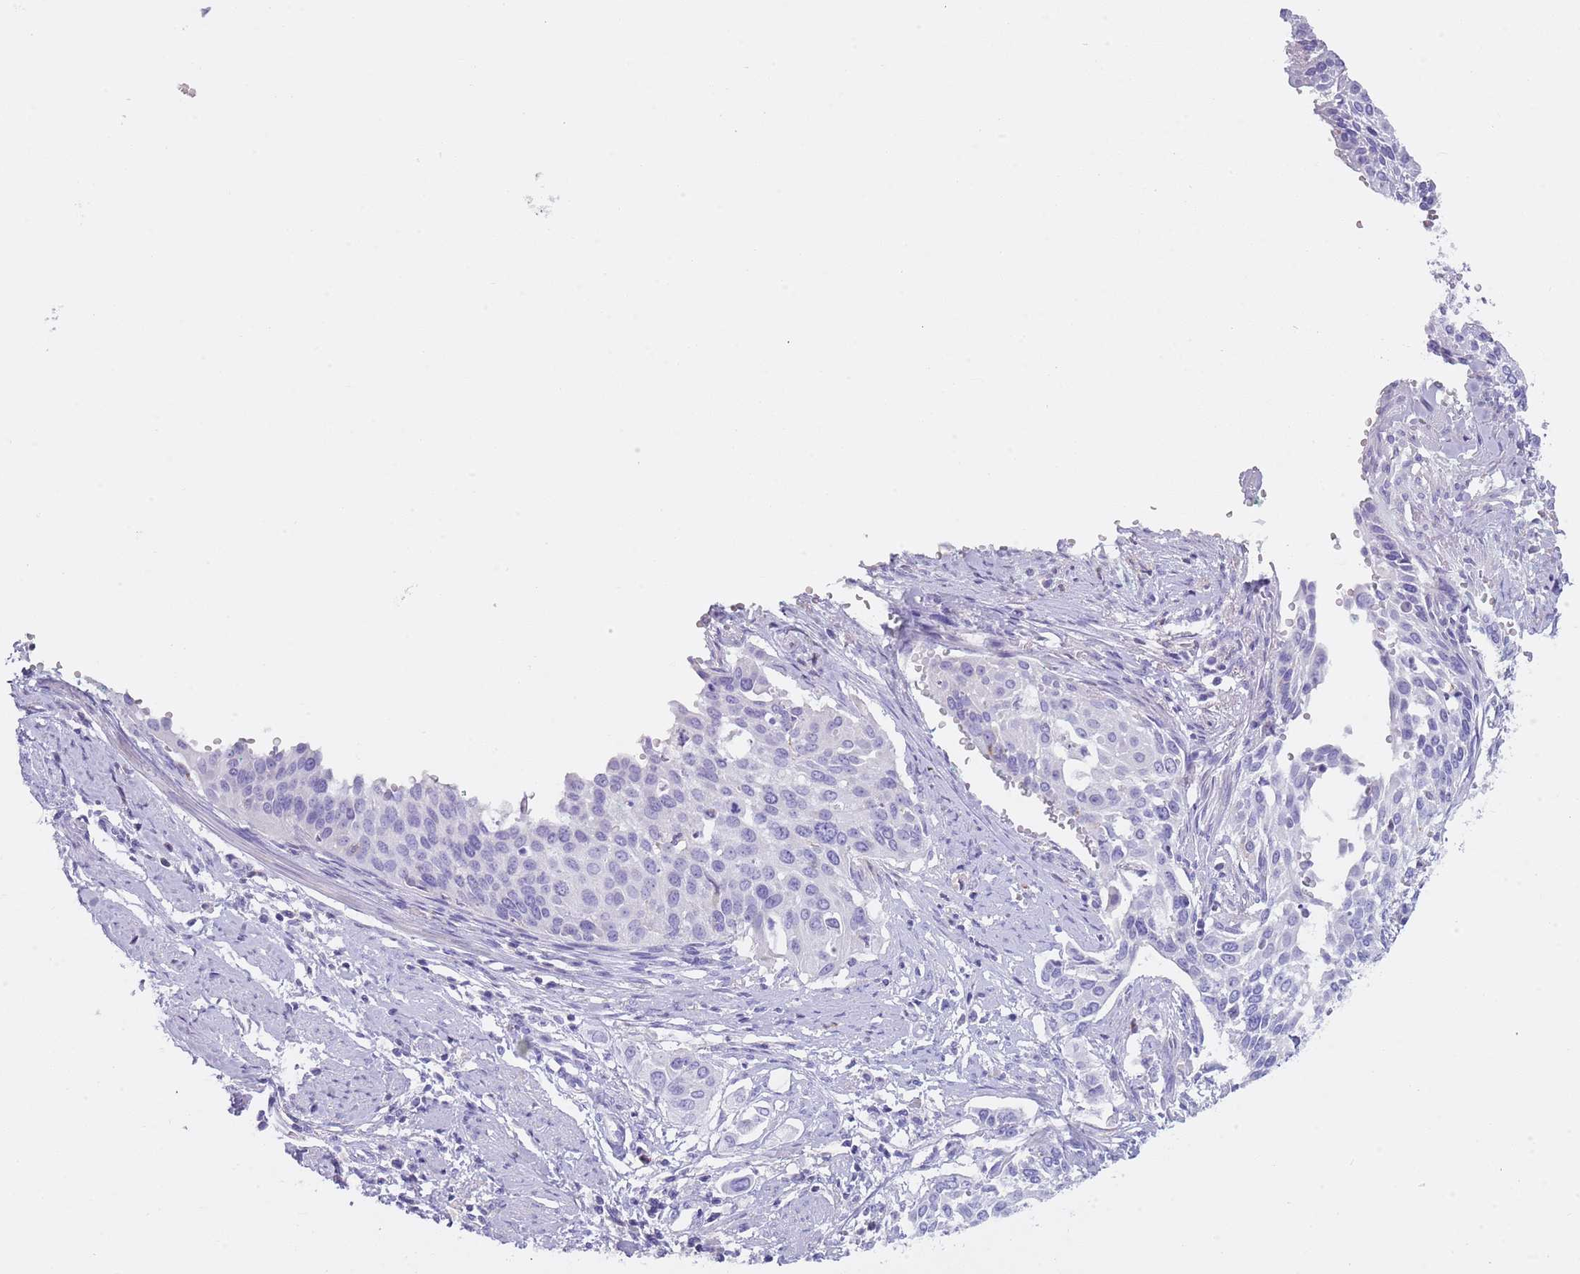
{"staining": {"intensity": "negative", "quantity": "none", "location": "none"}, "tissue": "cervical cancer", "cell_type": "Tumor cells", "image_type": "cancer", "snomed": [{"axis": "morphology", "description": "Squamous cell carcinoma, NOS"}, {"axis": "topography", "description": "Cervix"}], "caption": "Human cervical cancer stained for a protein using immunohistochemistry shows no positivity in tumor cells.", "gene": "NBPF20", "patient": {"sex": "female", "age": 44}}